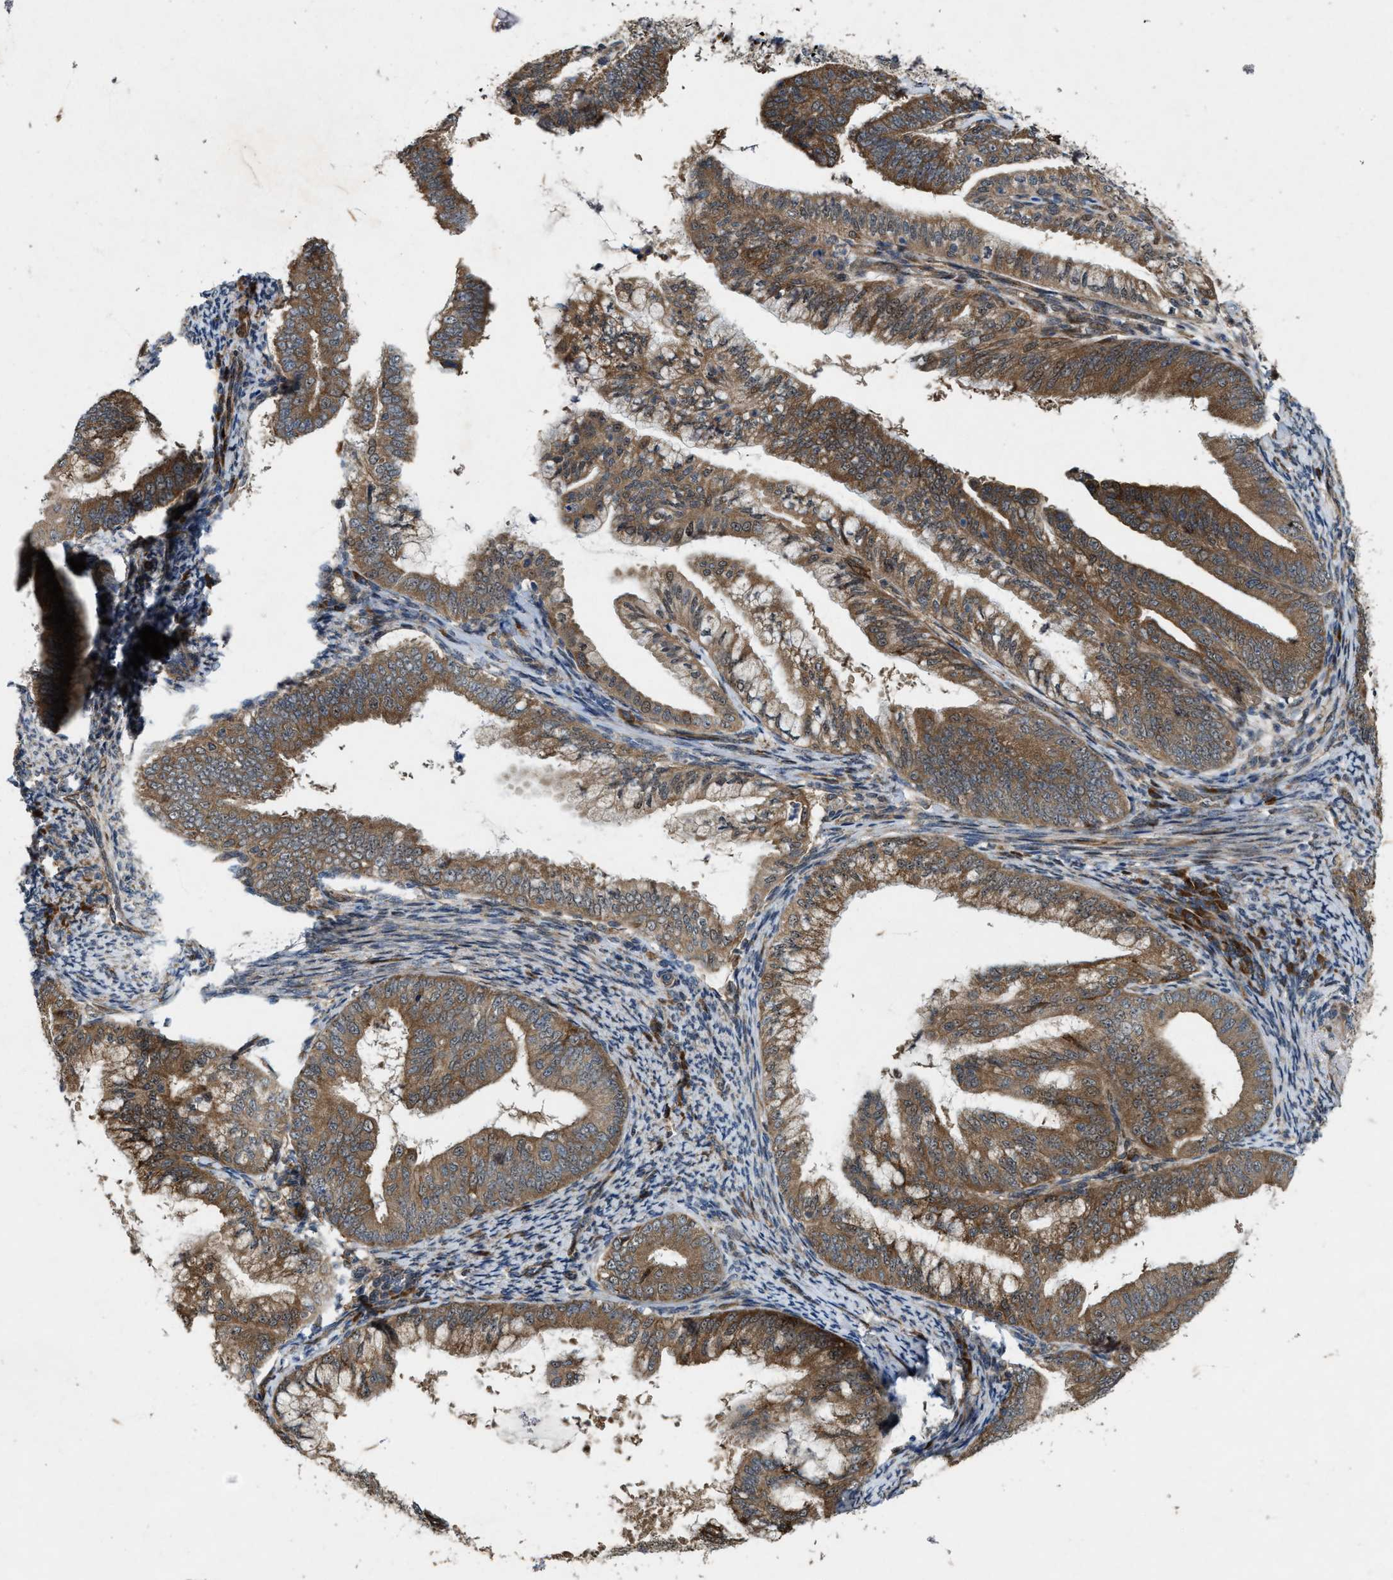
{"staining": {"intensity": "moderate", "quantity": ">75%", "location": "cytoplasmic/membranous"}, "tissue": "endometrial cancer", "cell_type": "Tumor cells", "image_type": "cancer", "snomed": [{"axis": "morphology", "description": "Adenocarcinoma, NOS"}, {"axis": "topography", "description": "Endometrium"}], "caption": "Adenocarcinoma (endometrial) was stained to show a protein in brown. There is medium levels of moderate cytoplasmic/membranous staining in about >75% of tumor cells. (DAB = brown stain, brightfield microscopy at high magnification).", "gene": "LRRC72", "patient": {"sex": "female", "age": 63}}